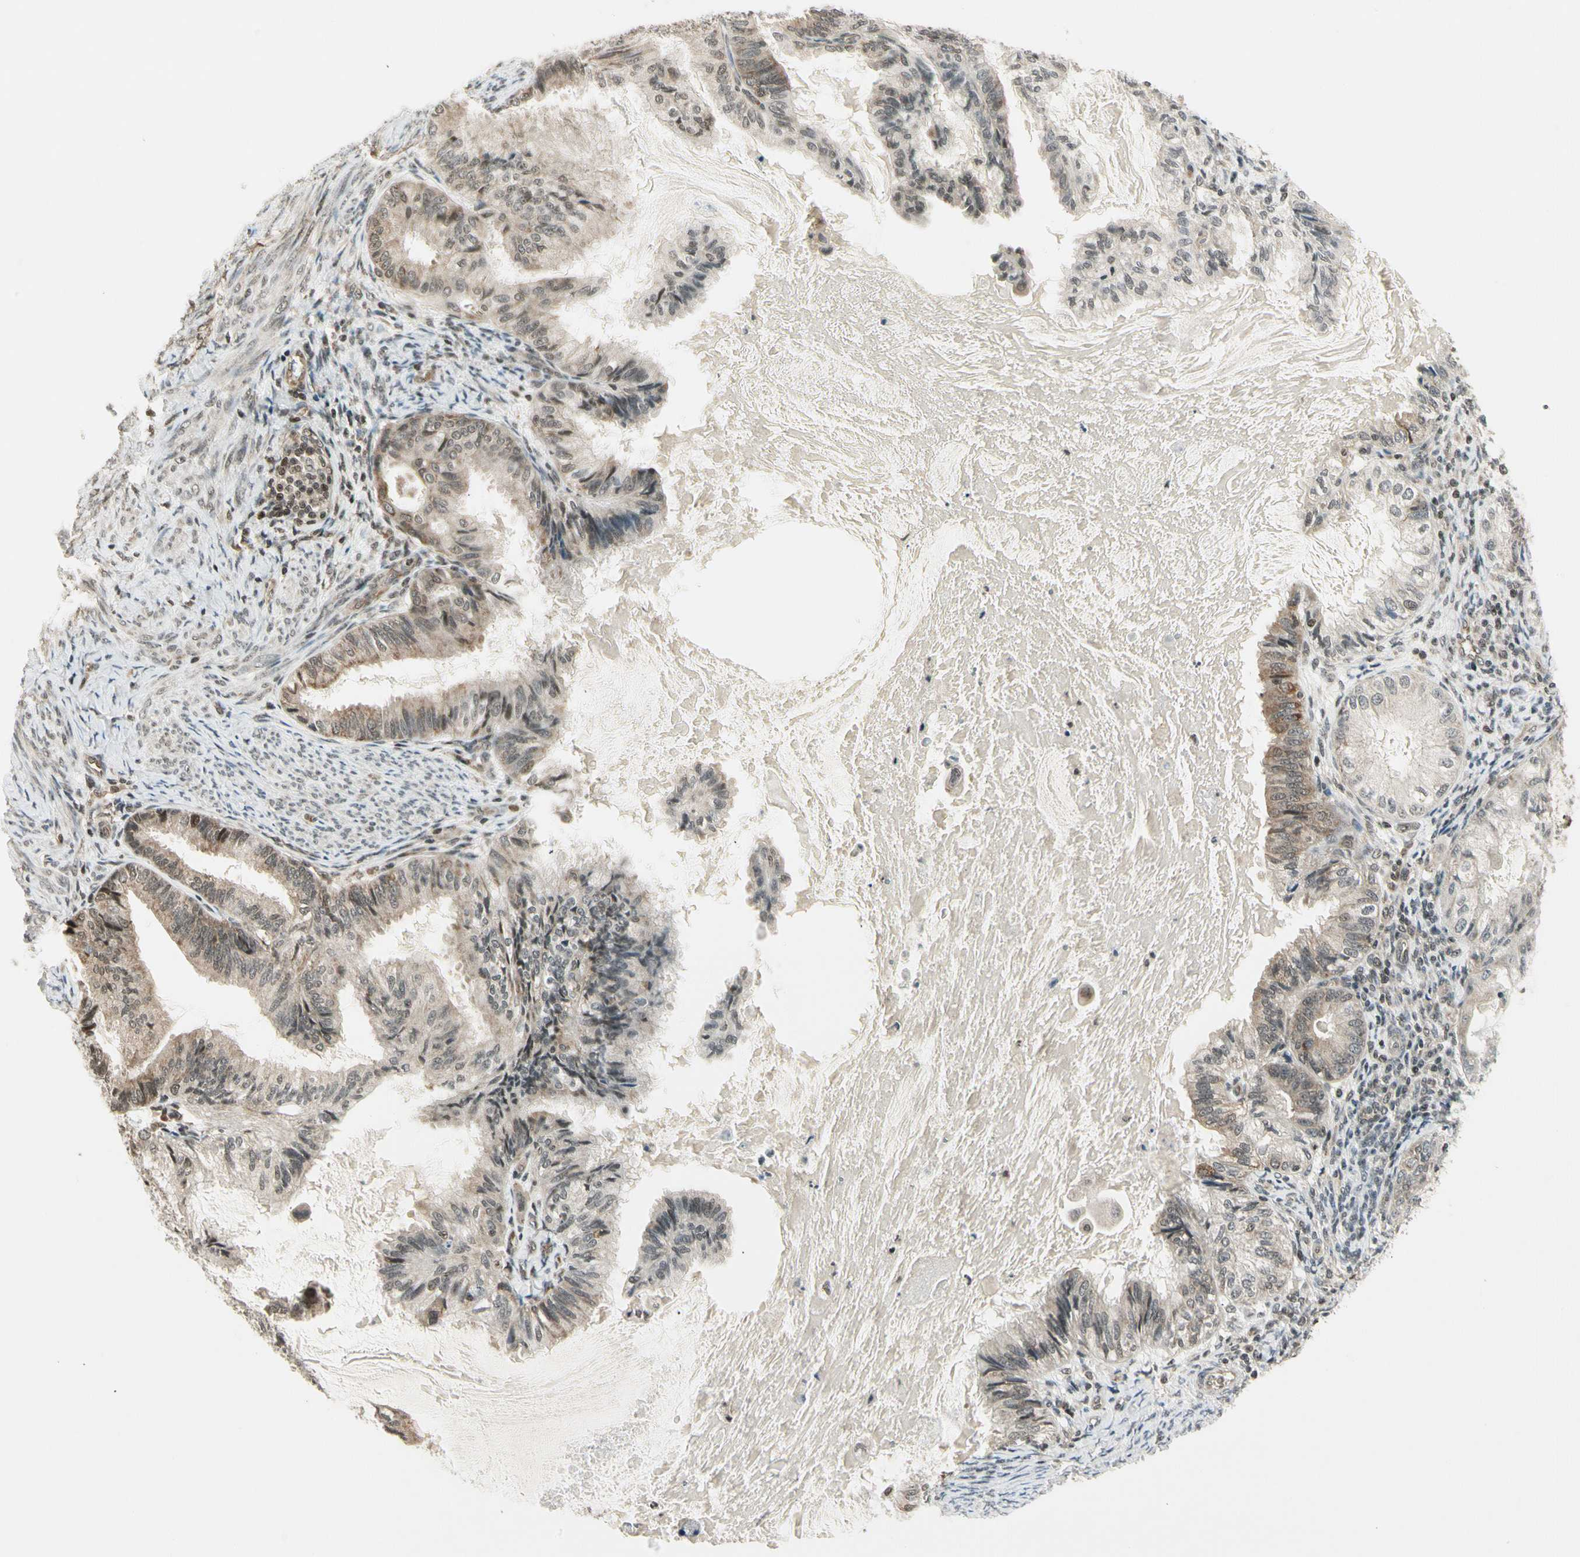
{"staining": {"intensity": "weak", "quantity": "25%-75%", "location": "cytoplasmic/membranous"}, "tissue": "cervical cancer", "cell_type": "Tumor cells", "image_type": "cancer", "snomed": [{"axis": "morphology", "description": "Normal tissue, NOS"}, {"axis": "morphology", "description": "Adenocarcinoma, NOS"}, {"axis": "topography", "description": "Cervix"}, {"axis": "topography", "description": "Endometrium"}], "caption": "The immunohistochemical stain highlights weak cytoplasmic/membranous staining in tumor cells of adenocarcinoma (cervical) tissue.", "gene": "SMN2", "patient": {"sex": "female", "age": 86}}